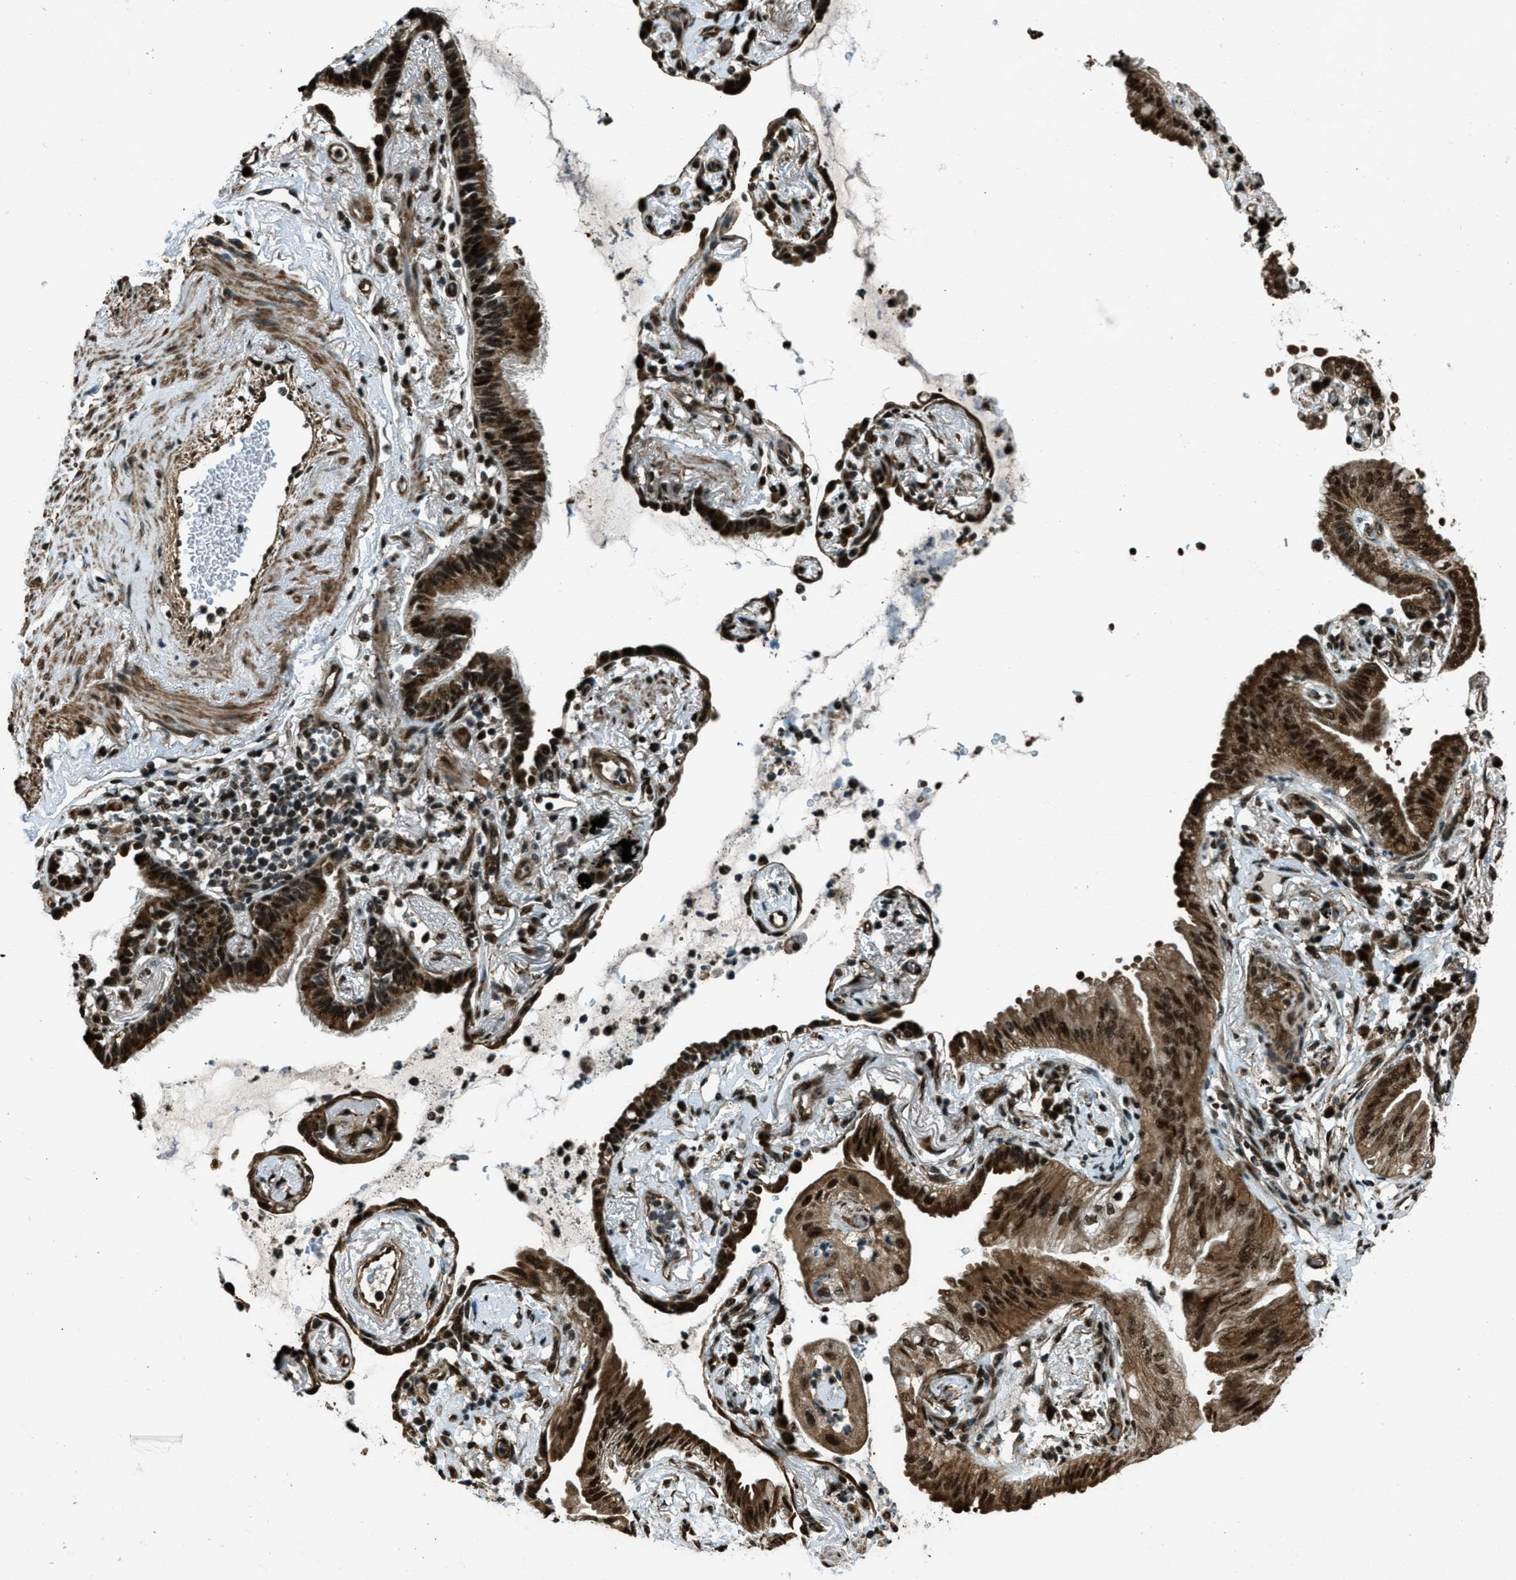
{"staining": {"intensity": "strong", "quantity": ">75%", "location": "cytoplasmic/membranous,nuclear"}, "tissue": "lung cancer", "cell_type": "Tumor cells", "image_type": "cancer", "snomed": [{"axis": "morphology", "description": "Normal tissue, NOS"}, {"axis": "morphology", "description": "Adenocarcinoma, NOS"}, {"axis": "topography", "description": "Bronchus"}, {"axis": "topography", "description": "Lung"}], "caption": "Immunohistochemistry (IHC) (DAB (3,3'-diaminobenzidine)) staining of human adenocarcinoma (lung) reveals strong cytoplasmic/membranous and nuclear protein expression in approximately >75% of tumor cells.", "gene": "TARDBP", "patient": {"sex": "female", "age": 70}}